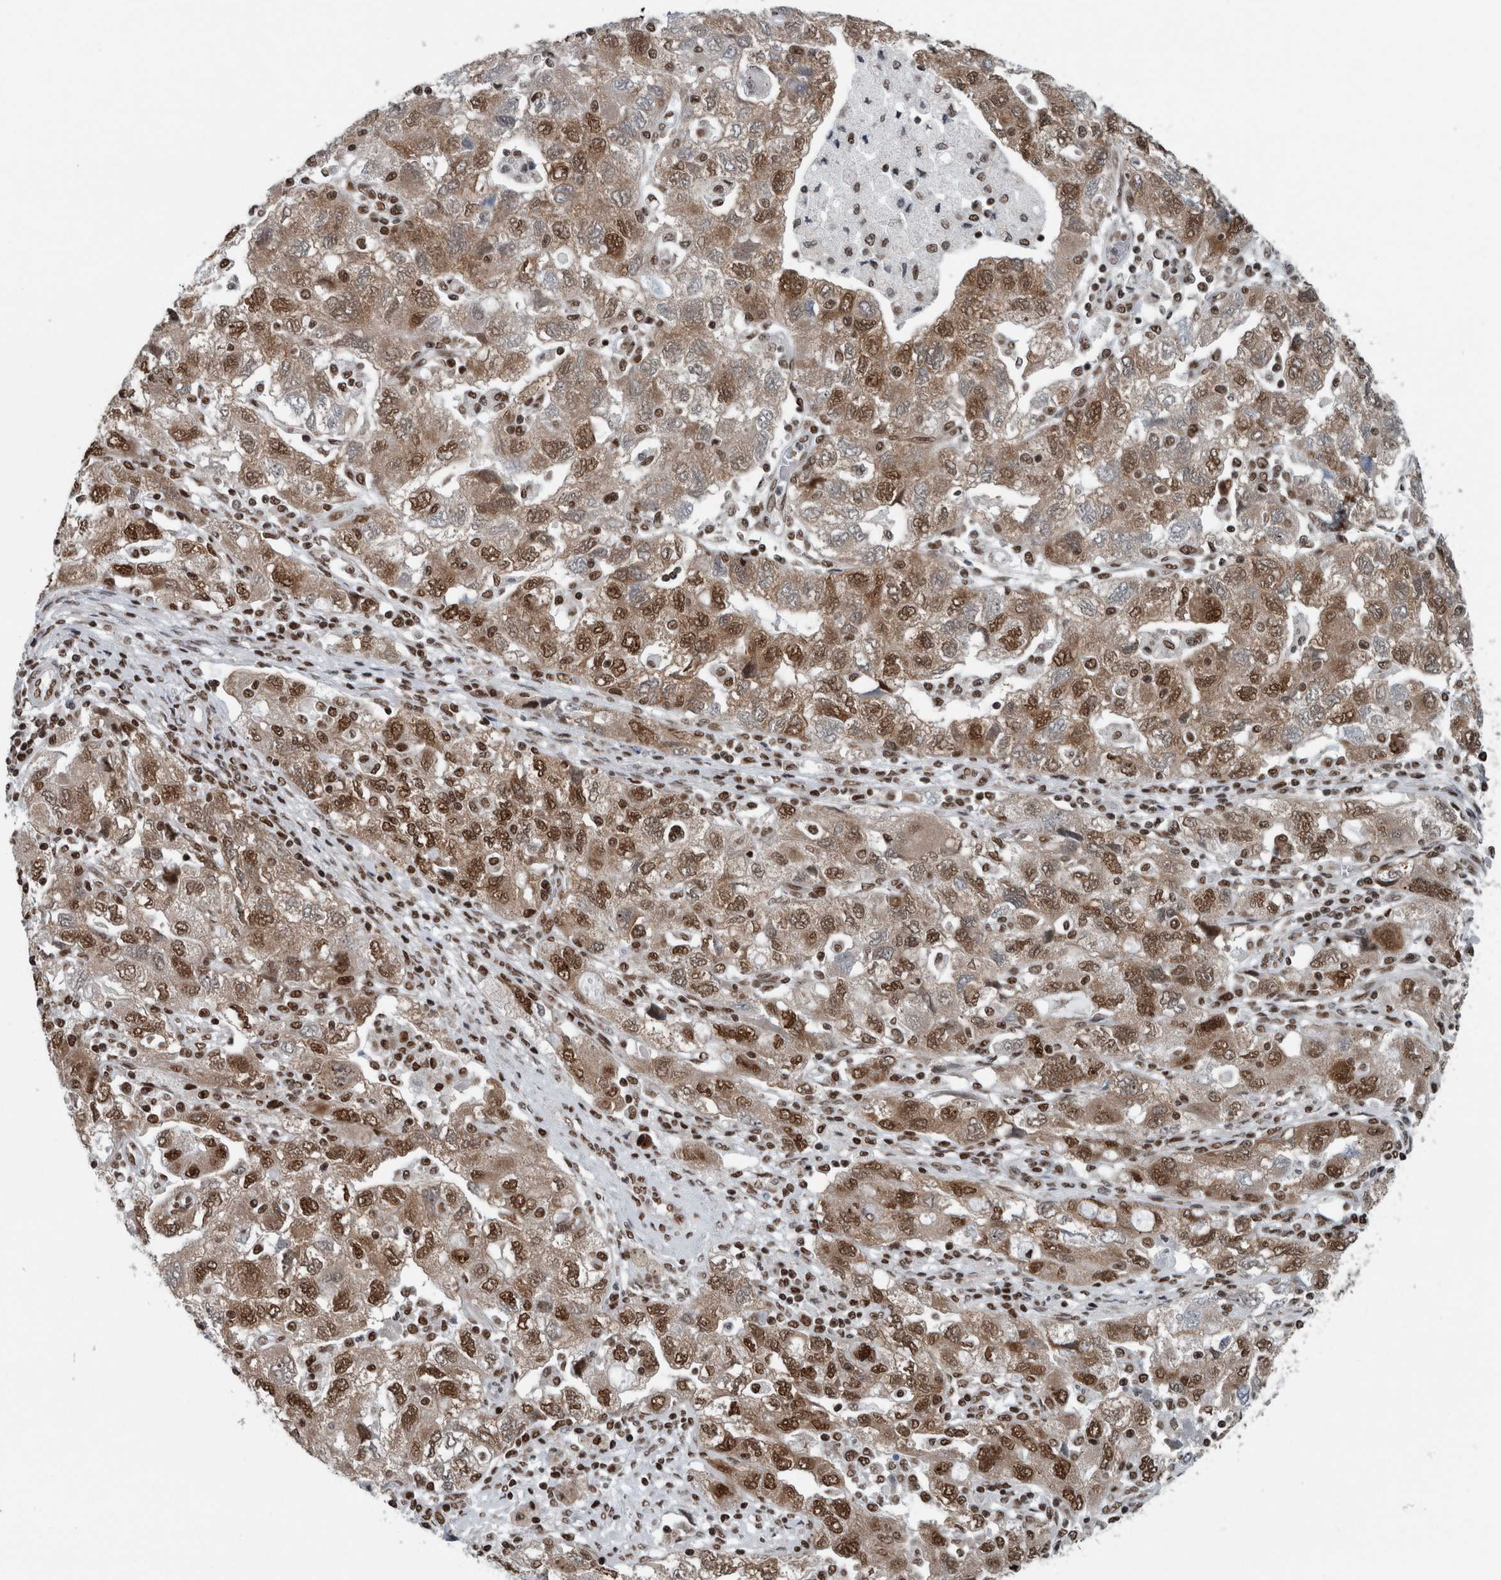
{"staining": {"intensity": "moderate", "quantity": ">75%", "location": "cytoplasmic/membranous,nuclear"}, "tissue": "ovarian cancer", "cell_type": "Tumor cells", "image_type": "cancer", "snomed": [{"axis": "morphology", "description": "Carcinoma, NOS"}, {"axis": "morphology", "description": "Cystadenocarcinoma, serous, NOS"}, {"axis": "topography", "description": "Ovary"}], "caption": "High-power microscopy captured an immunohistochemistry (IHC) image of ovarian cancer, revealing moderate cytoplasmic/membranous and nuclear expression in about >75% of tumor cells.", "gene": "DNMT3A", "patient": {"sex": "female", "age": 69}}